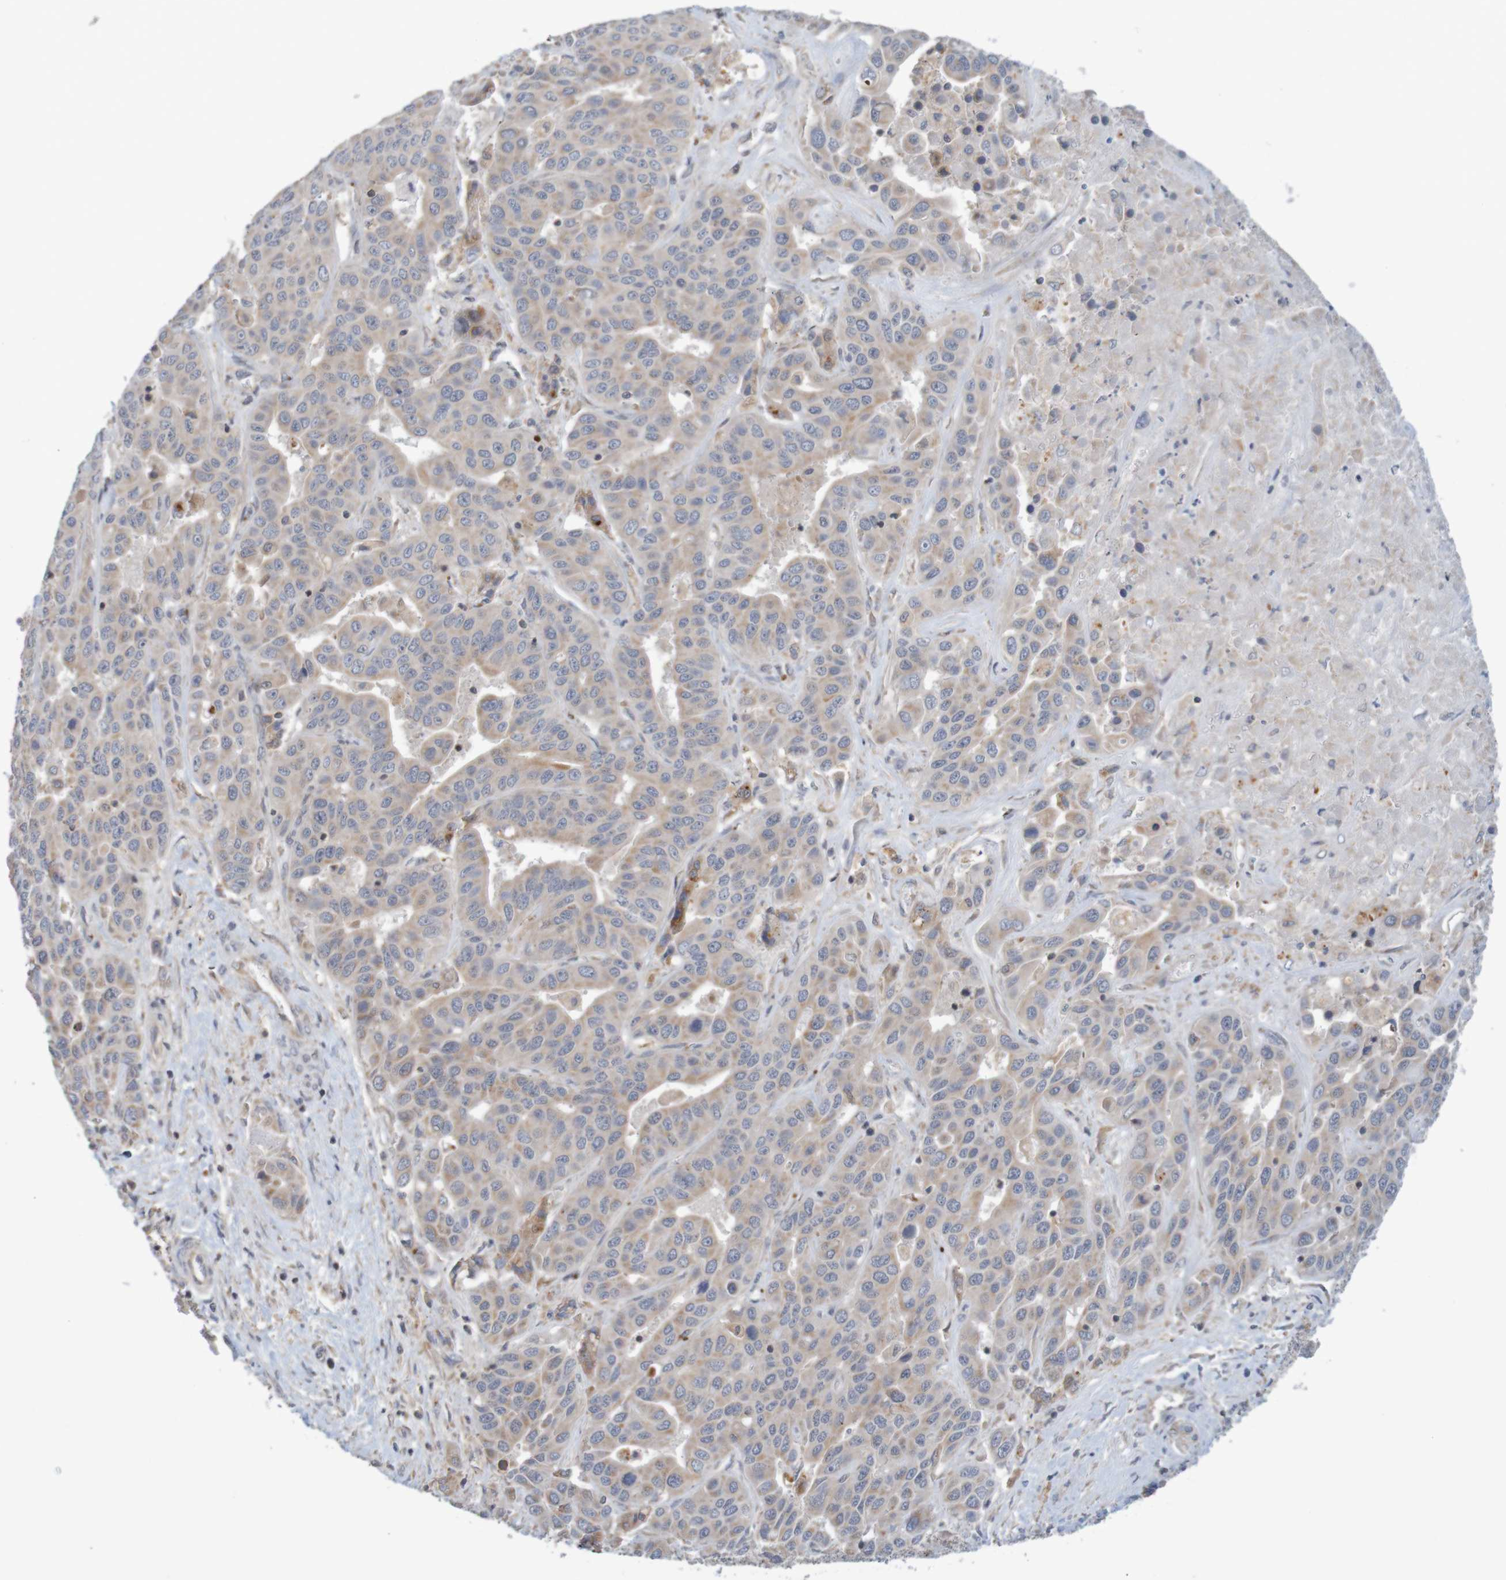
{"staining": {"intensity": "weak", "quantity": ">75%", "location": "cytoplasmic/membranous"}, "tissue": "liver cancer", "cell_type": "Tumor cells", "image_type": "cancer", "snomed": [{"axis": "morphology", "description": "Cholangiocarcinoma"}, {"axis": "topography", "description": "Liver"}], "caption": "An image of cholangiocarcinoma (liver) stained for a protein exhibits weak cytoplasmic/membranous brown staining in tumor cells.", "gene": "ANKK1", "patient": {"sex": "female", "age": 52}}